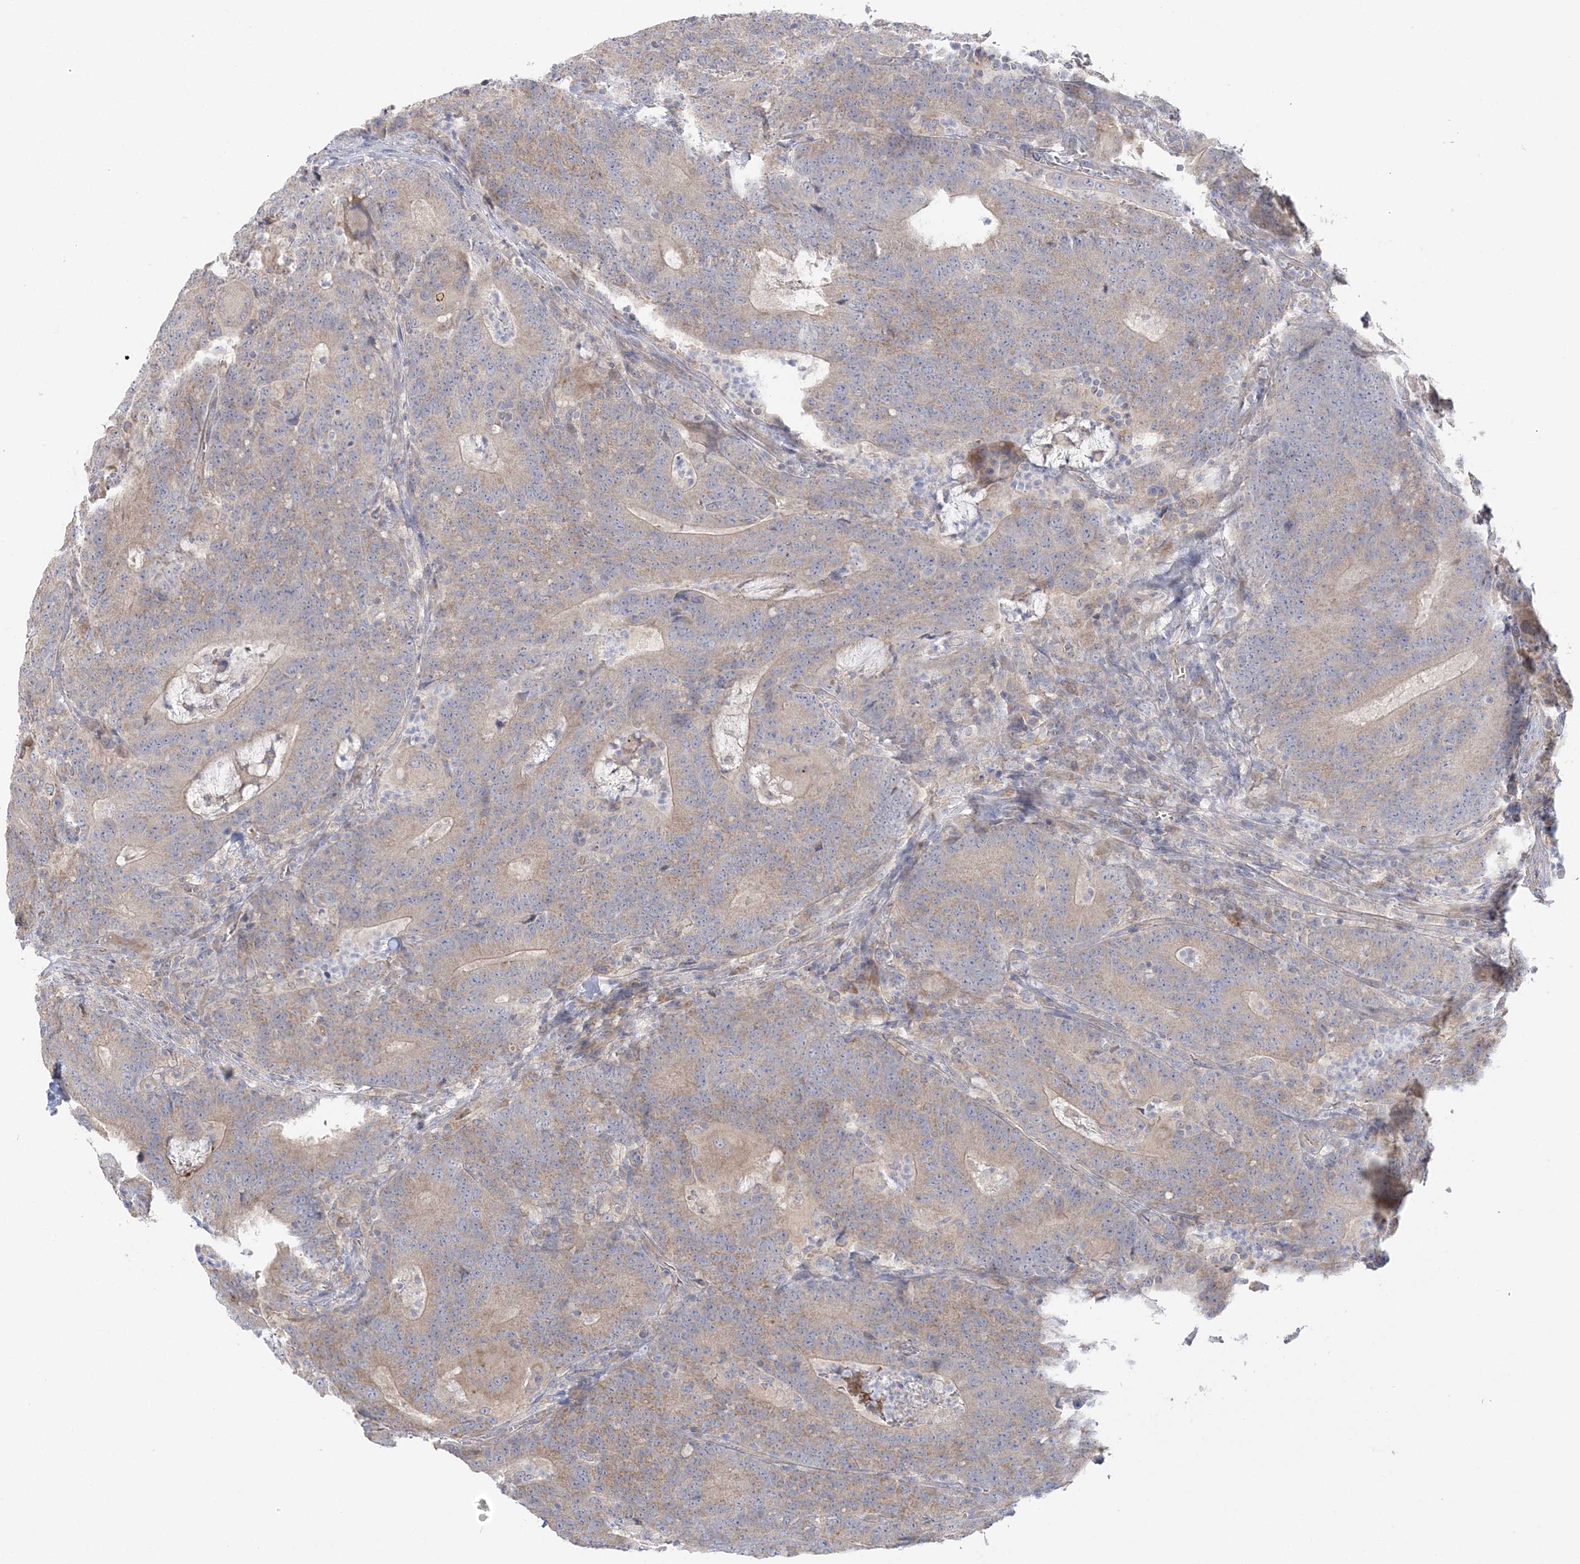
{"staining": {"intensity": "moderate", "quantity": ">75%", "location": "cytoplasmic/membranous"}, "tissue": "colorectal cancer", "cell_type": "Tumor cells", "image_type": "cancer", "snomed": [{"axis": "morphology", "description": "Normal tissue, NOS"}, {"axis": "morphology", "description": "Adenocarcinoma, NOS"}, {"axis": "topography", "description": "Colon"}], "caption": "Colorectal cancer (adenocarcinoma) stained with a brown dye reveals moderate cytoplasmic/membranous positive expression in about >75% of tumor cells.", "gene": "MMADHC", "patient": {"sex": "female", "age": 75}}